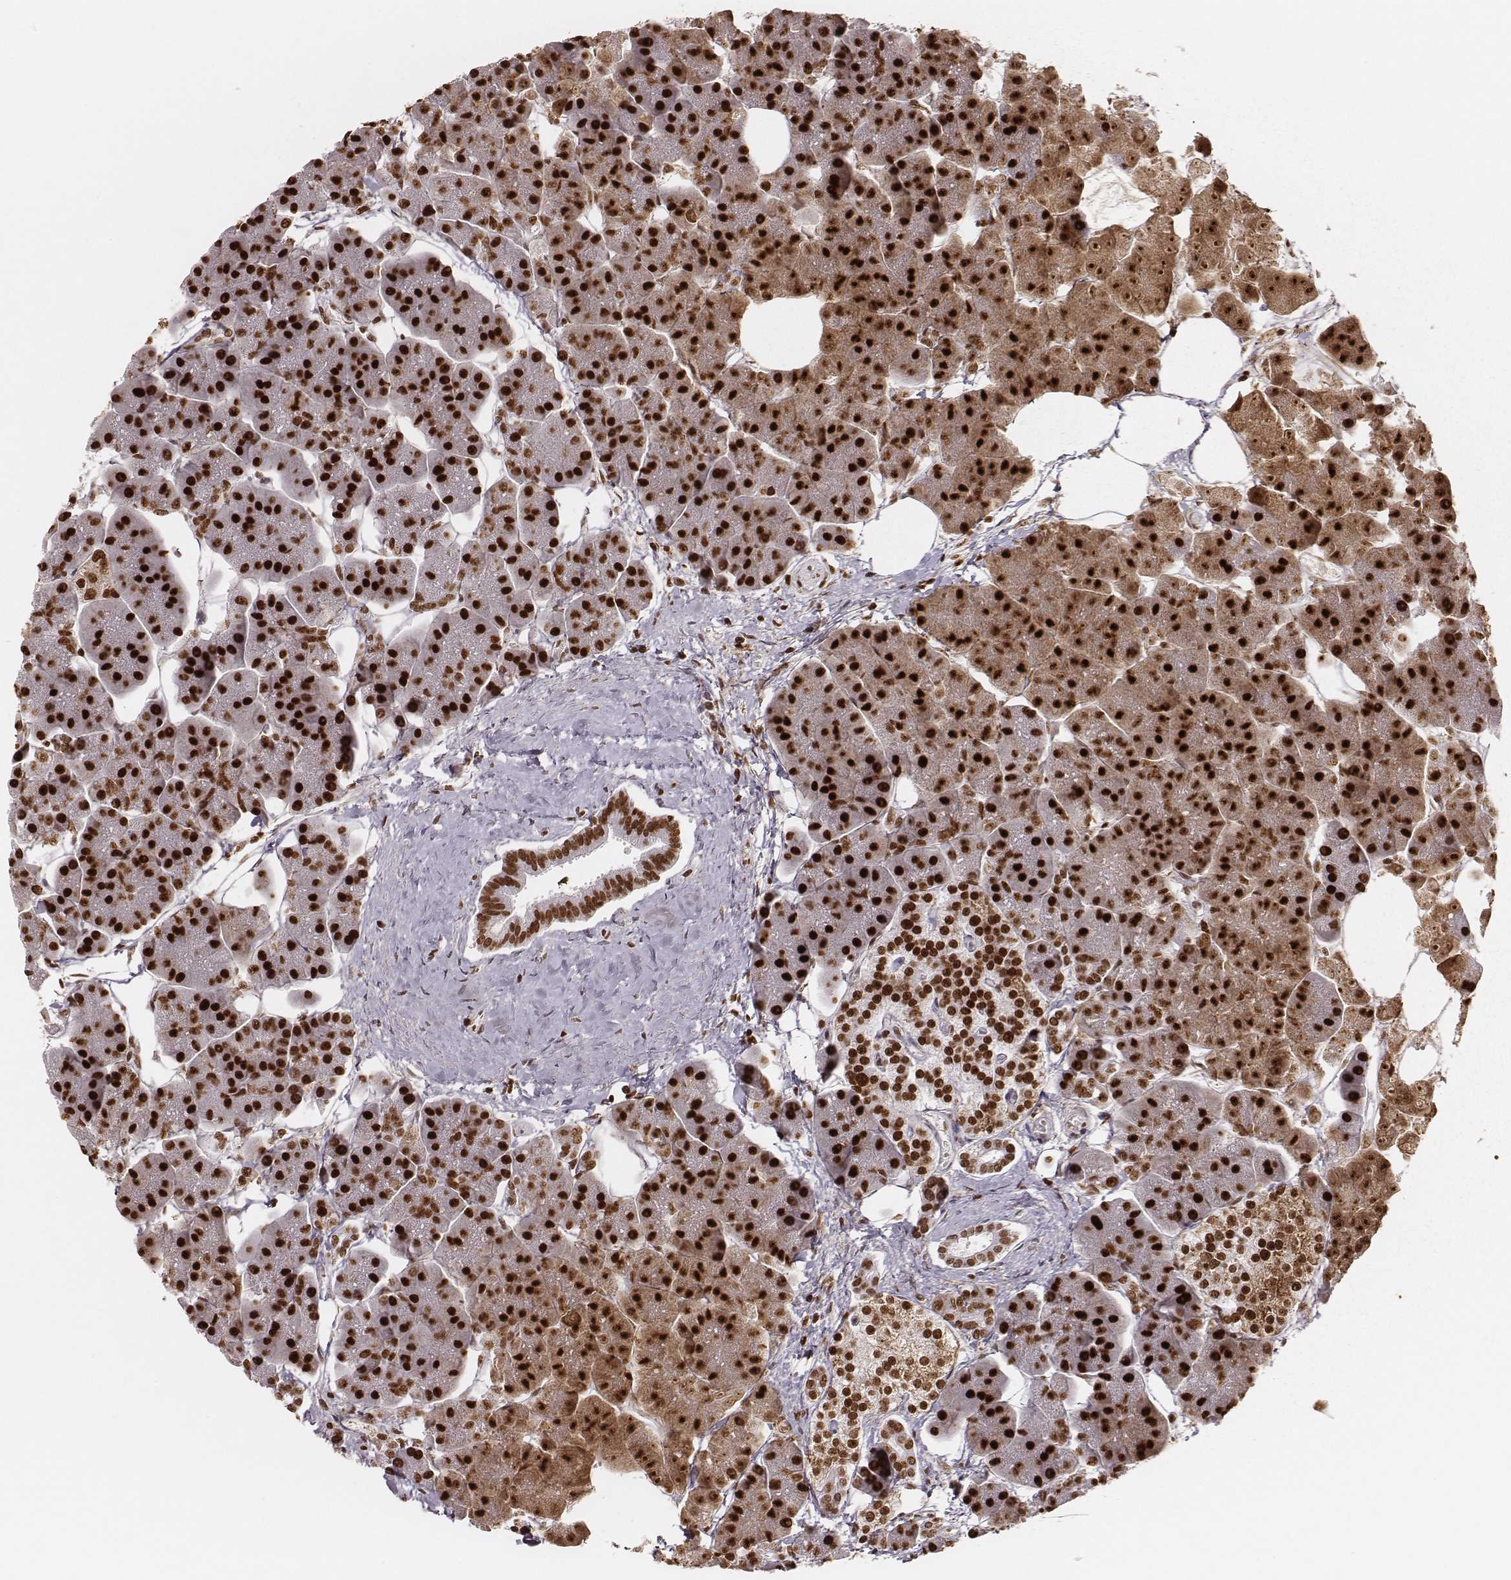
{"staining": {"intensity": "strong", "quantity": ">75%", "location": "nuclear"}, "tissue": "pancreas", "cell_type": "Exocrine glandular cells", "image_type": "normal", "snomed": [{"axis": "morphology", "description": "Normal tissue, NOS"}, {"axis": "topography", "description": "Adipose tissue"}, {"axis": "topography", "description": "Pancreas"}, {"axis": "topography", "description": "Peripheral nerve tissue"}], "caption": "Protein analysis of unremarkable pancreas displays strong nuclear positivity in about >75% of exocrine glandular cells.", "gene": "PARP1", "patient": {"sex": "female", "age": 58}}